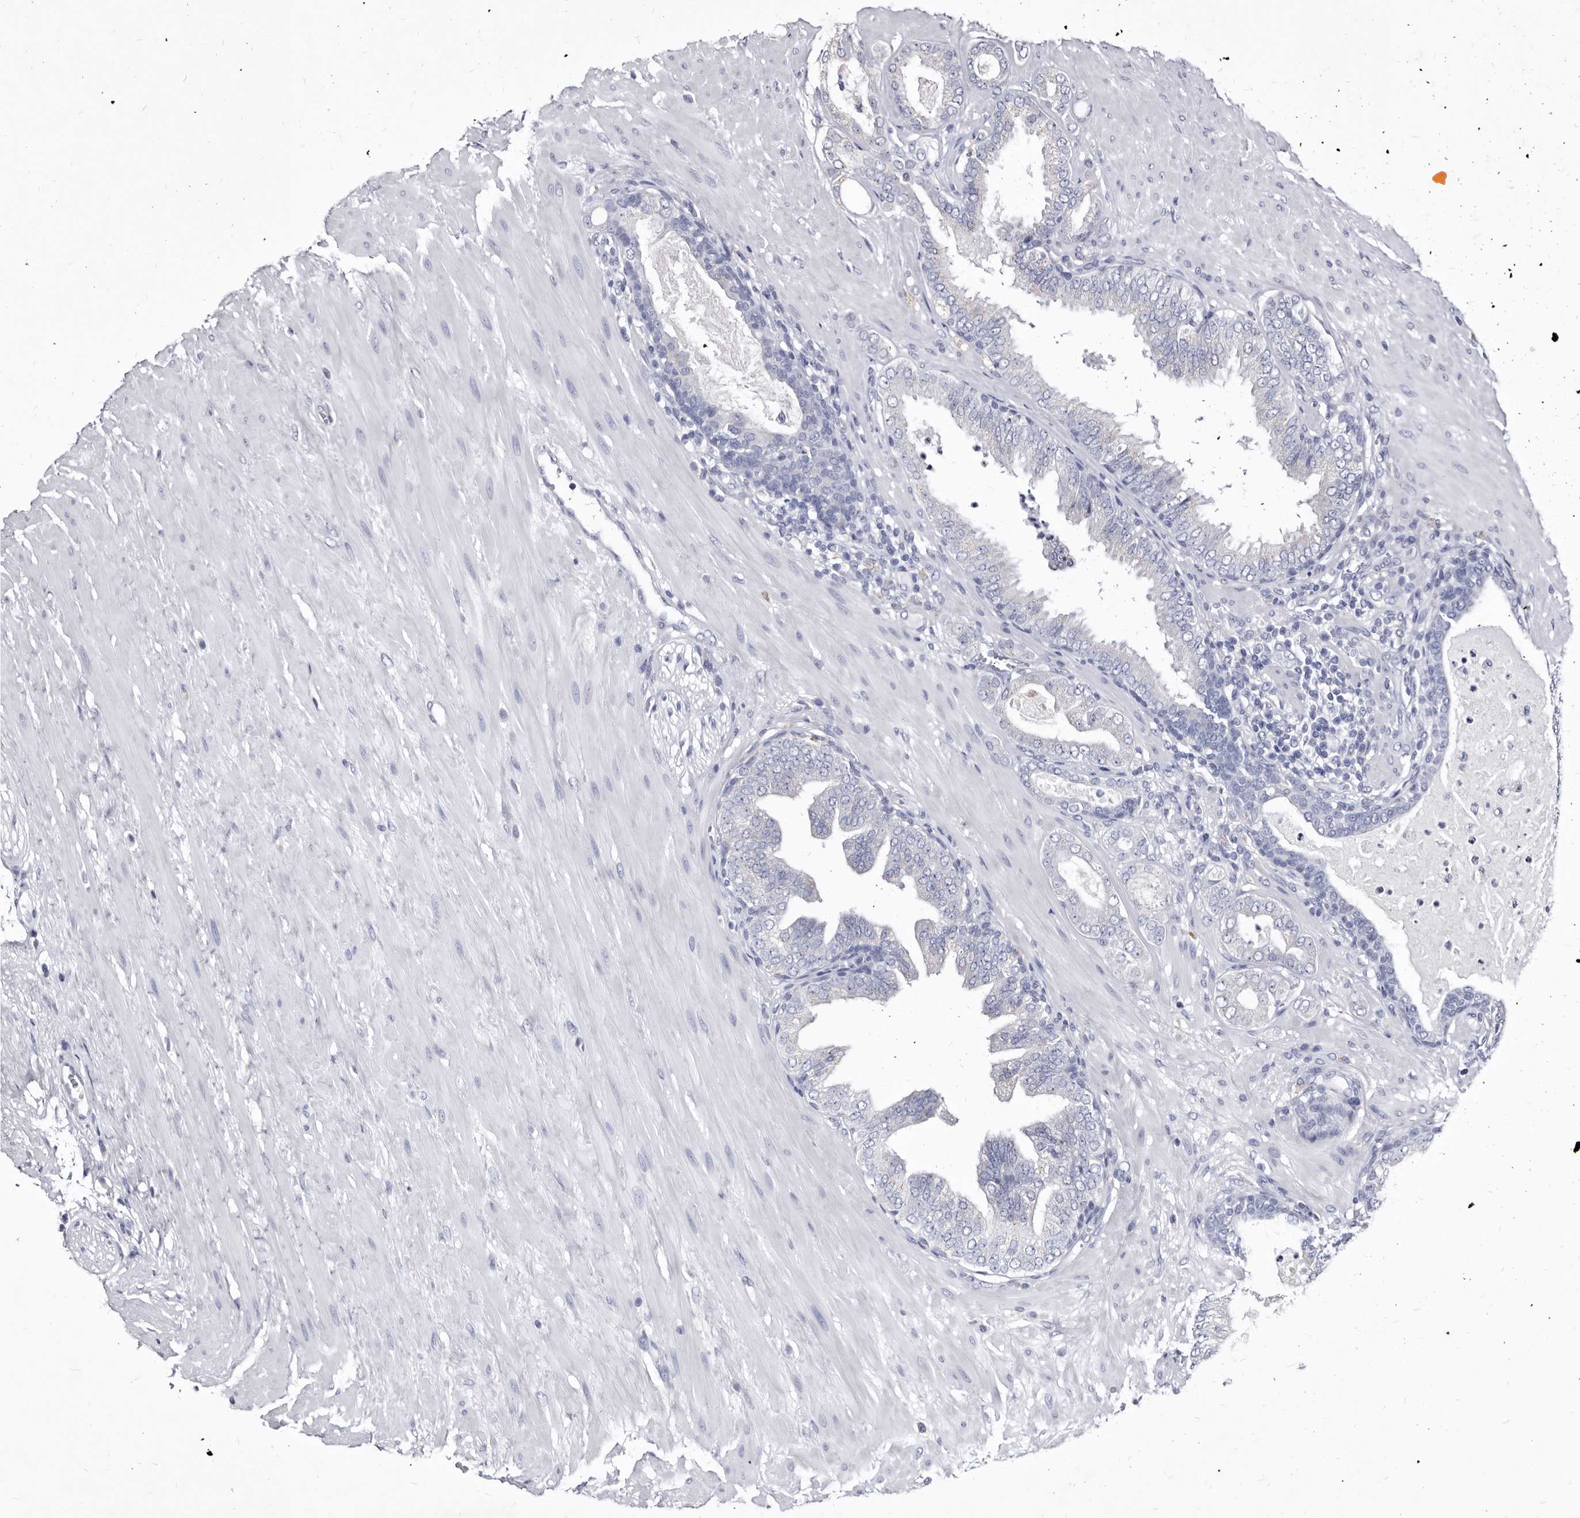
{"staining": {"intensity": "negative", "quantity": "none", "location": "none"}, "tissue": "prostate cancer", "cell_type": "Tumor cells", "image_type": "cancer", "snomed": [{"axis": "morphology", "description": "Adenocarcinoma, Low grade"}, {"axis": "topography", "description": "Prostate"}], "caption": "Immunohistochemistry (IHC) histopathology image of human prostate low-grade adenocarcinoma stained for a protein (brown), which shows no positivity in tumor cells. (DAB IHC visualized using brightfield microscopy, high magnification).", "gene": "SLC39A2", "patient": {"sex": "male", "age": 63}}